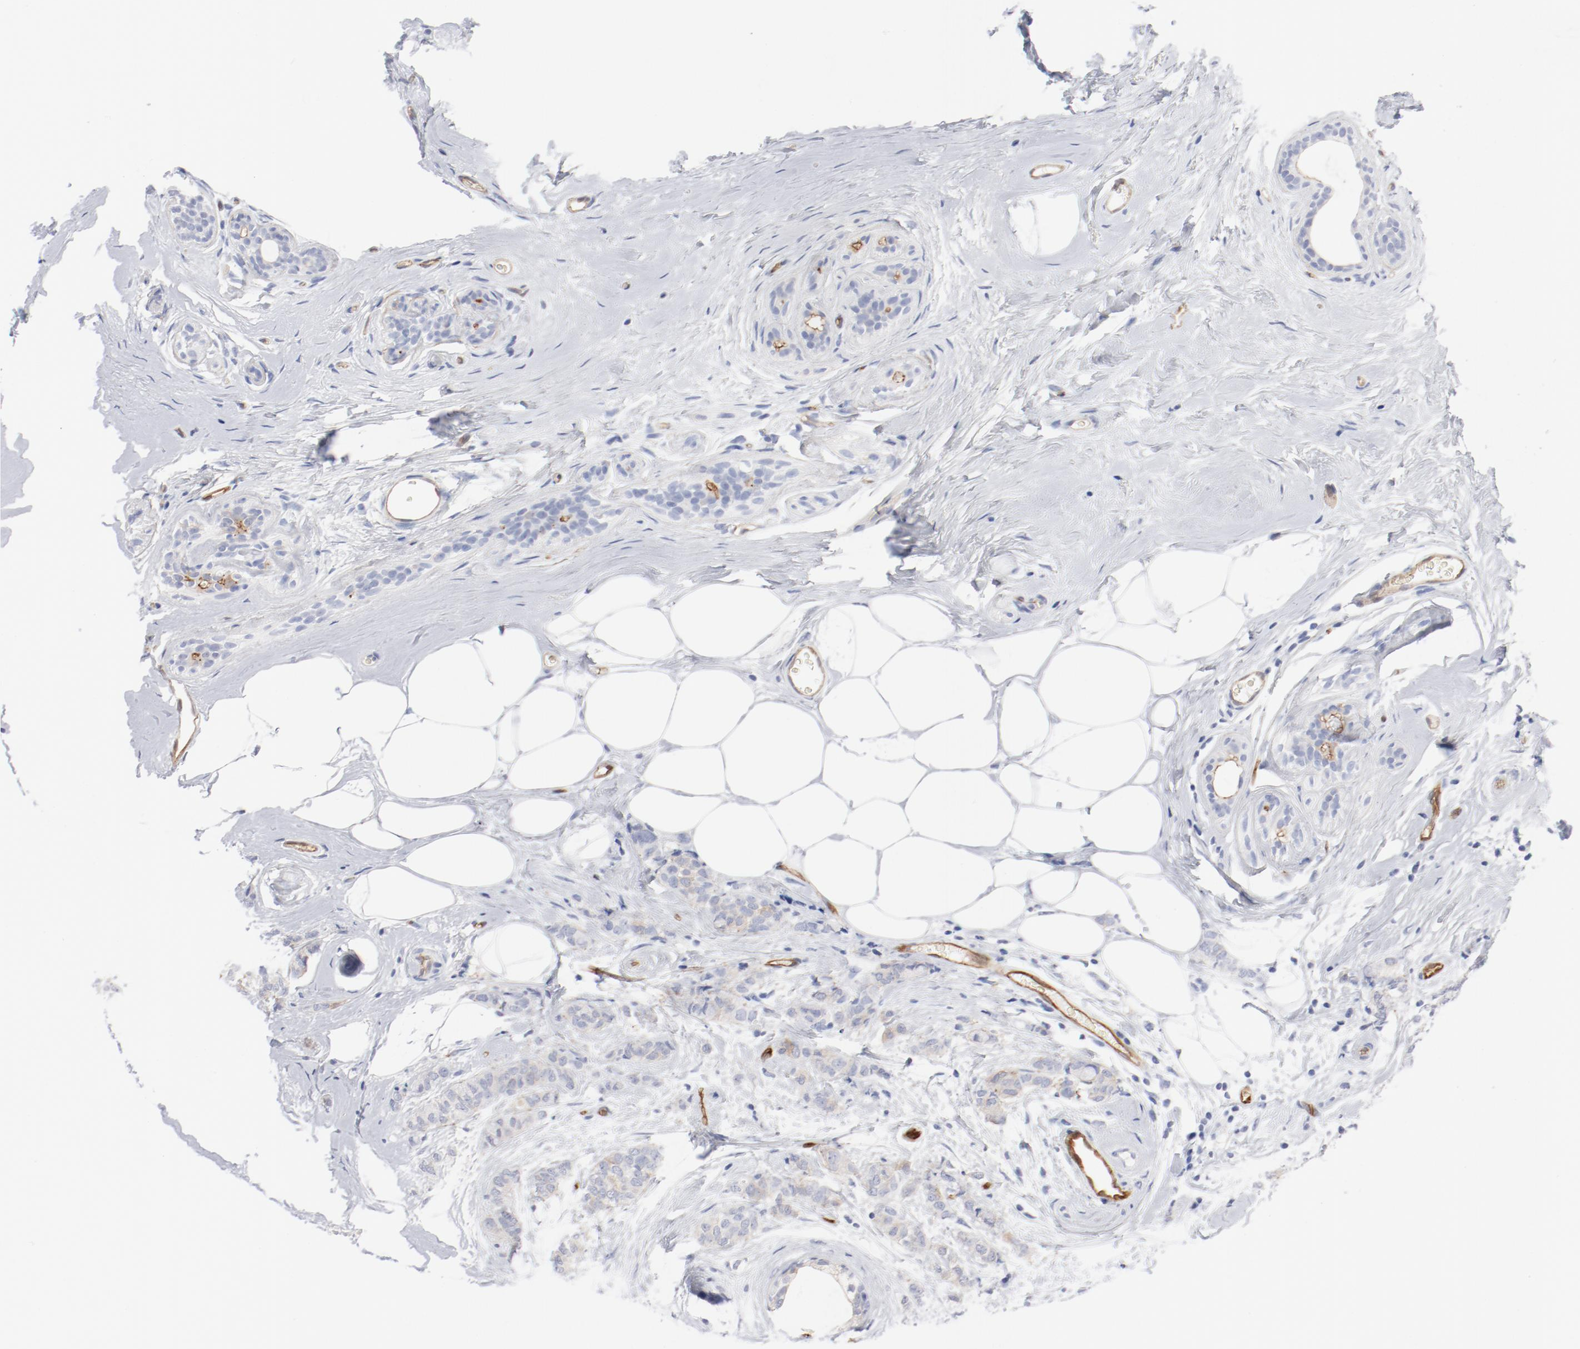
{"staining": {"intensity": "weak", "quantity": "25%-75%", "location": "cytoplasmic/membranous"}, "tissue": "breast cancer", "cell_type": "Tumor cells", "image_type": "cancer", "snomed": [{"axis": "morphology", "description": "Lobular carcinoma"}, {"axis": "topography", "description": "Breast"}], "caption": "Protein expression analysis of human breast cancer (lobular carcinoma) reveals weak cytoplasmic/membranous expression in approximately 25%-75% of tumor cells.", "gene": "SHANK3", "patient": {"sex": "female", "age": 60}}